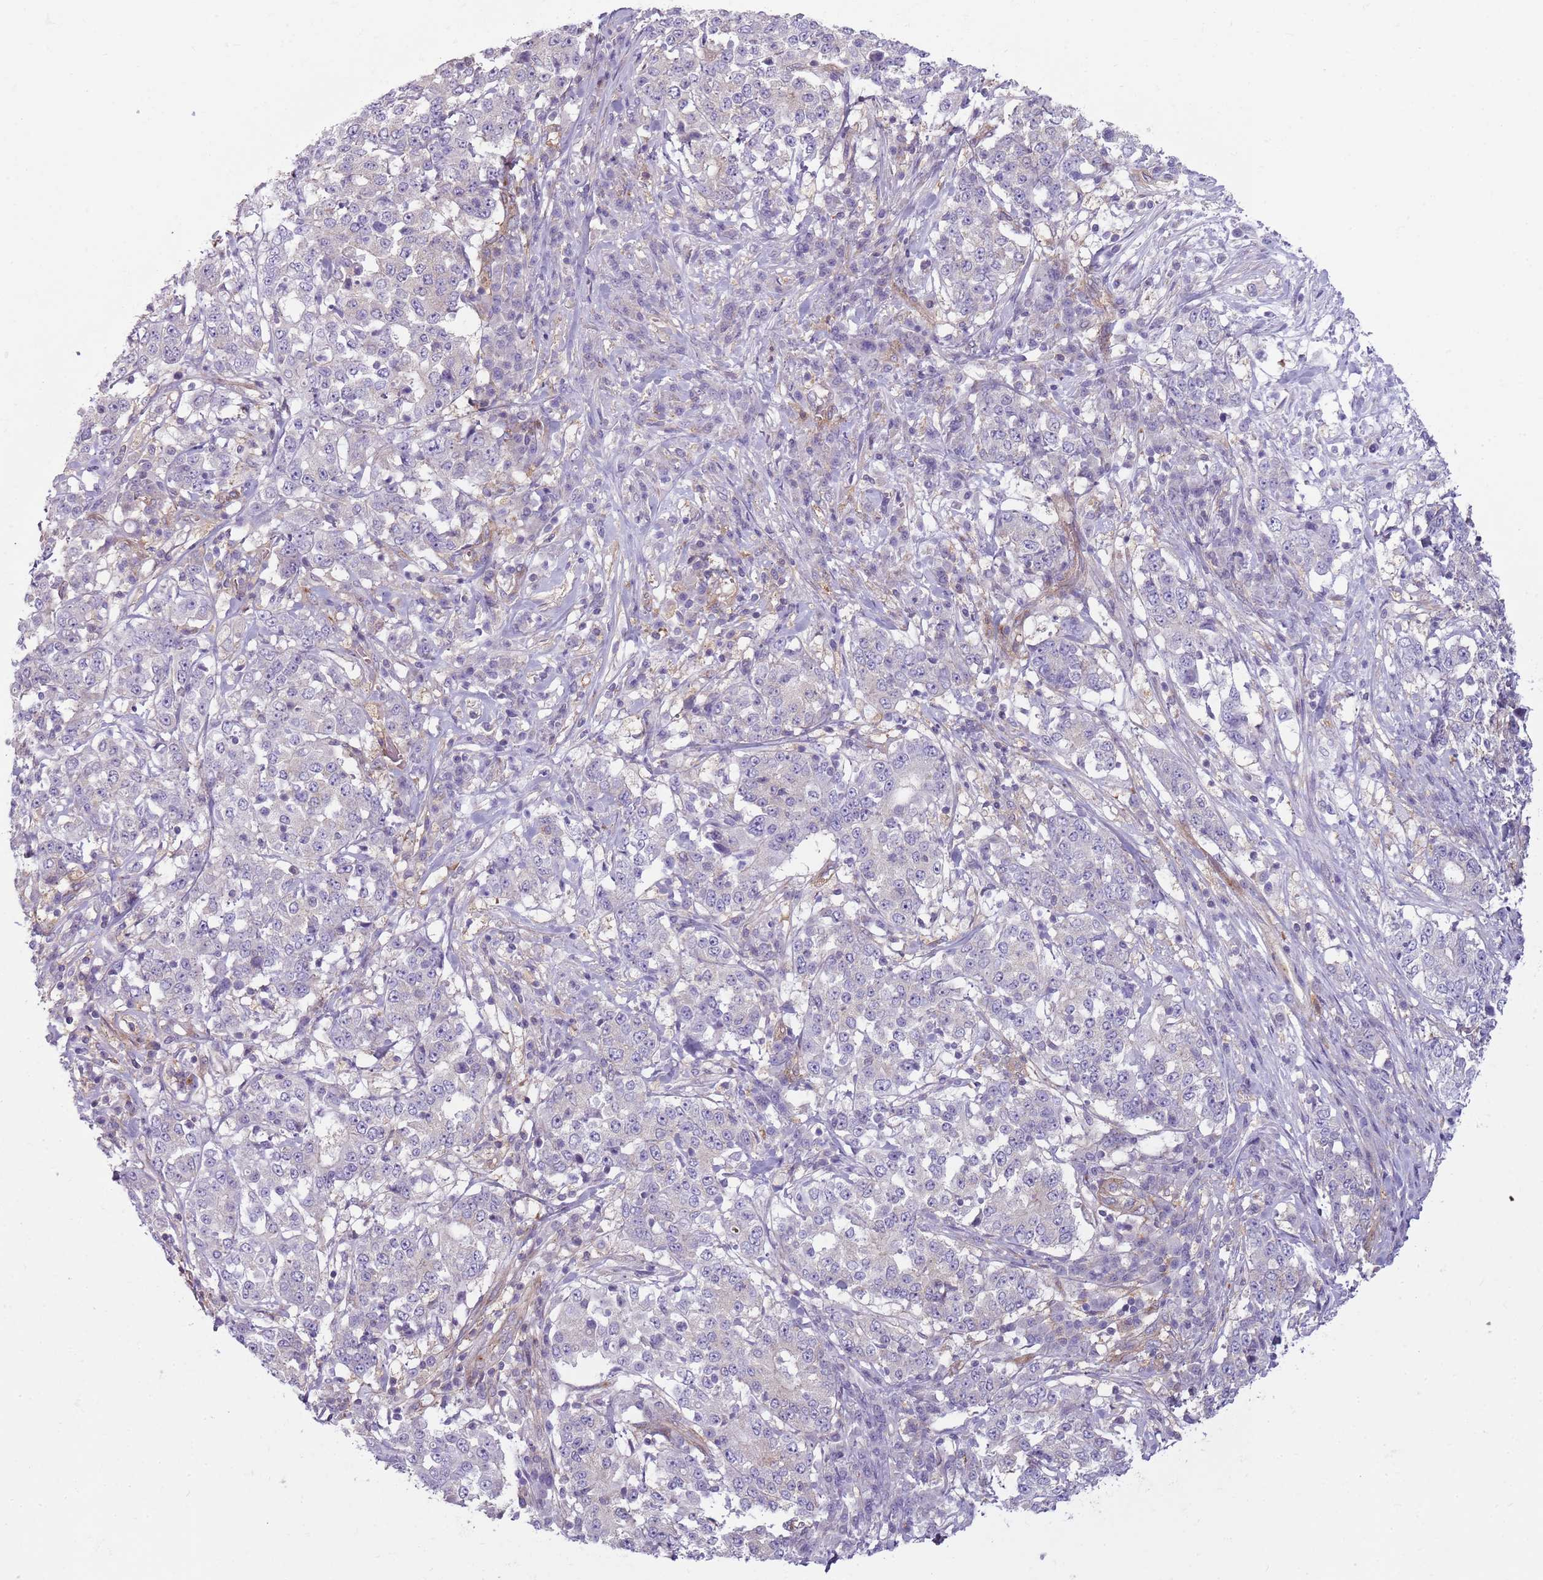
{"staining": {"intensity": "negative", "quantity": "none", "location": "none"}, "tissue": "stomach cancer", "cell_type": "Tumor cells", "image_type": "cancer", "snomed": [{"axis": "morphology", "description": "Adenocarcinoma, NOS"}, {"axis": "topography", "description": "Stomach"}], "caption": "Immunohistochemistry (IHC) histopathology image of adenocarcinoma (stomach) stained for a protein (brown), which reveals no positivity in tumor cells. The staining was performed using DAB (3,3'-diaminobenzidine) to visualize the protein expression in brown, while the nuclei were stained in blue with hematoxylin (Magnification: 20x).", "gene": "SNX1", "patient": {"sex": "male", "age": 59}}